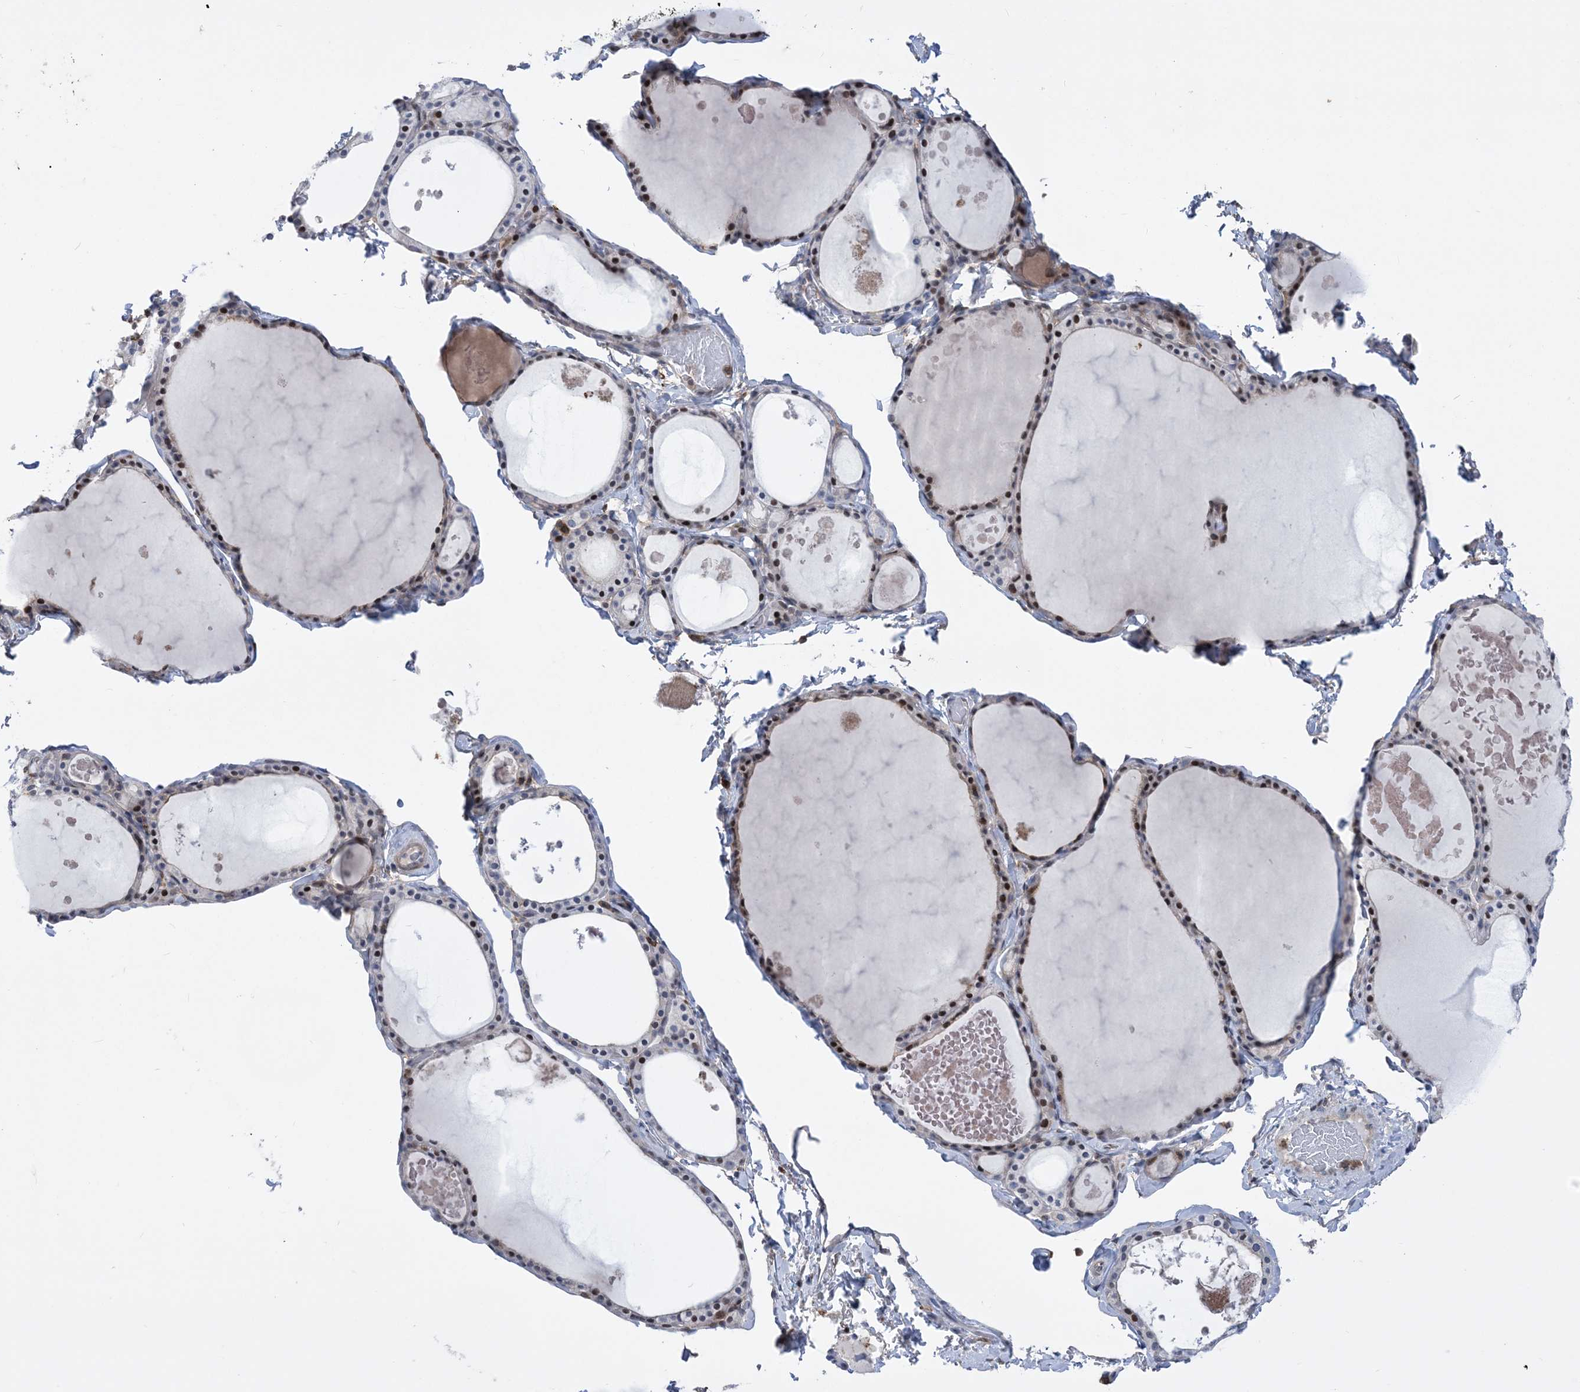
{"staining": {"intensity": "strong", "quantity": "25%-75%", "location": "nuclear"}, "tissue": "thyroid gland", "cell_type": "Glandular cells", "image_type": "normal", "snomed": [{"axis": "morphology", "description": "Normal tissue, NOS"}, {"axis": "topography", "description": "Thyroid gland"}], "caption": "Human thyroid gland stained for a protein (brown) exhibits strong nuclear positive staining in about 25%-75% of glandular cells.", "gene": "RNPEPL1", "patient": {"sex": "male", "age": 56}}